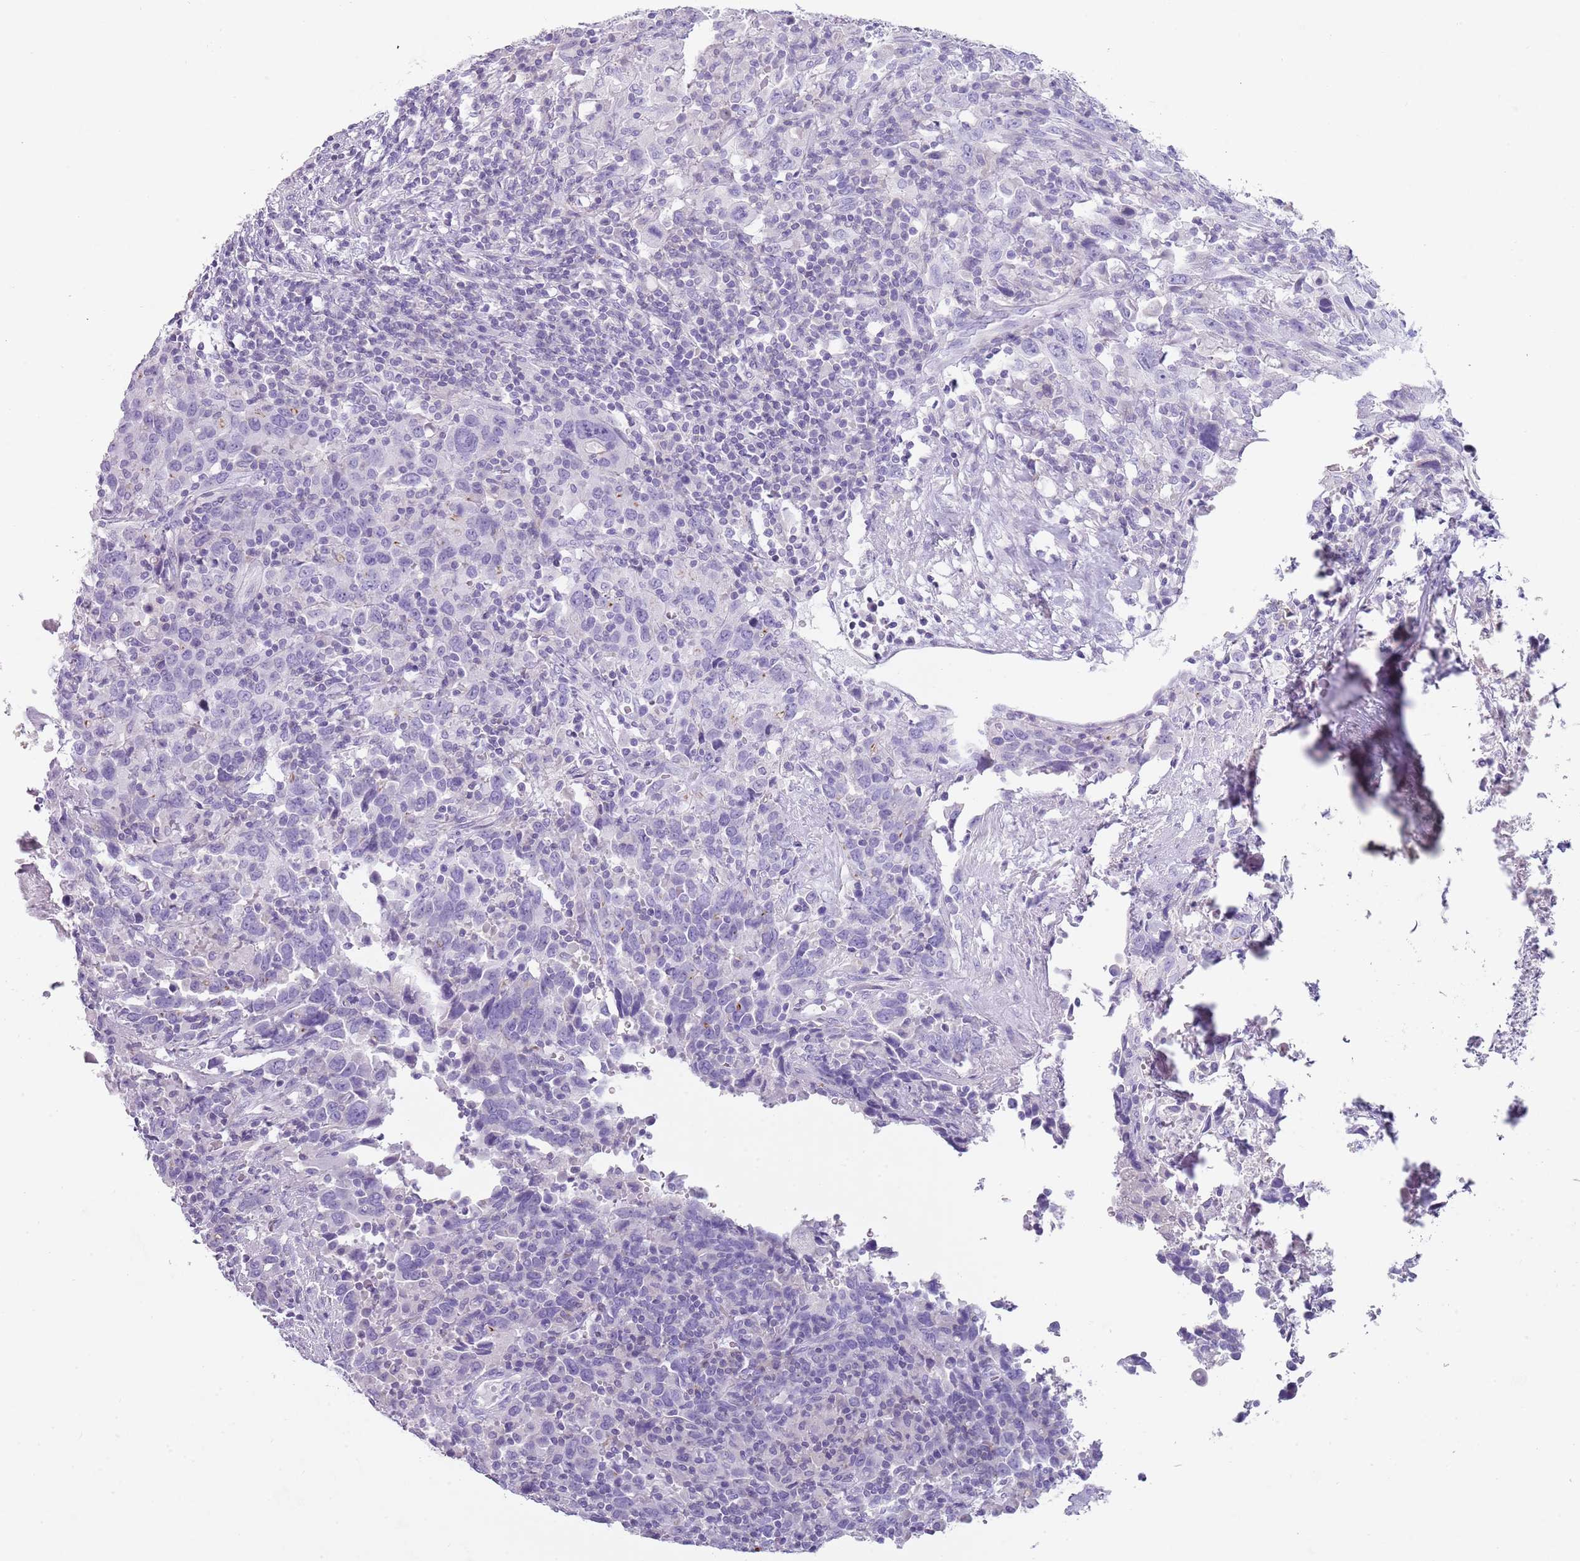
{"staining": {"intensity": "negative", "quantity": "none", "location": "none"}, "tissue": "urothelial cancer", "cell_type": "Tumor cells", "image_type": "cancer", "snomed": [{"axis": "morphology", "description": "Urothelial carcinoma, High grade"}, {"axis": "topography", "description": "Urinary bladder"}], "caption": "There is no significant positivity in tumor cells of high-grade urothelial carcinoma.", "gene": "NBPF20", "patient": {"sex": "male", "age": 61}}